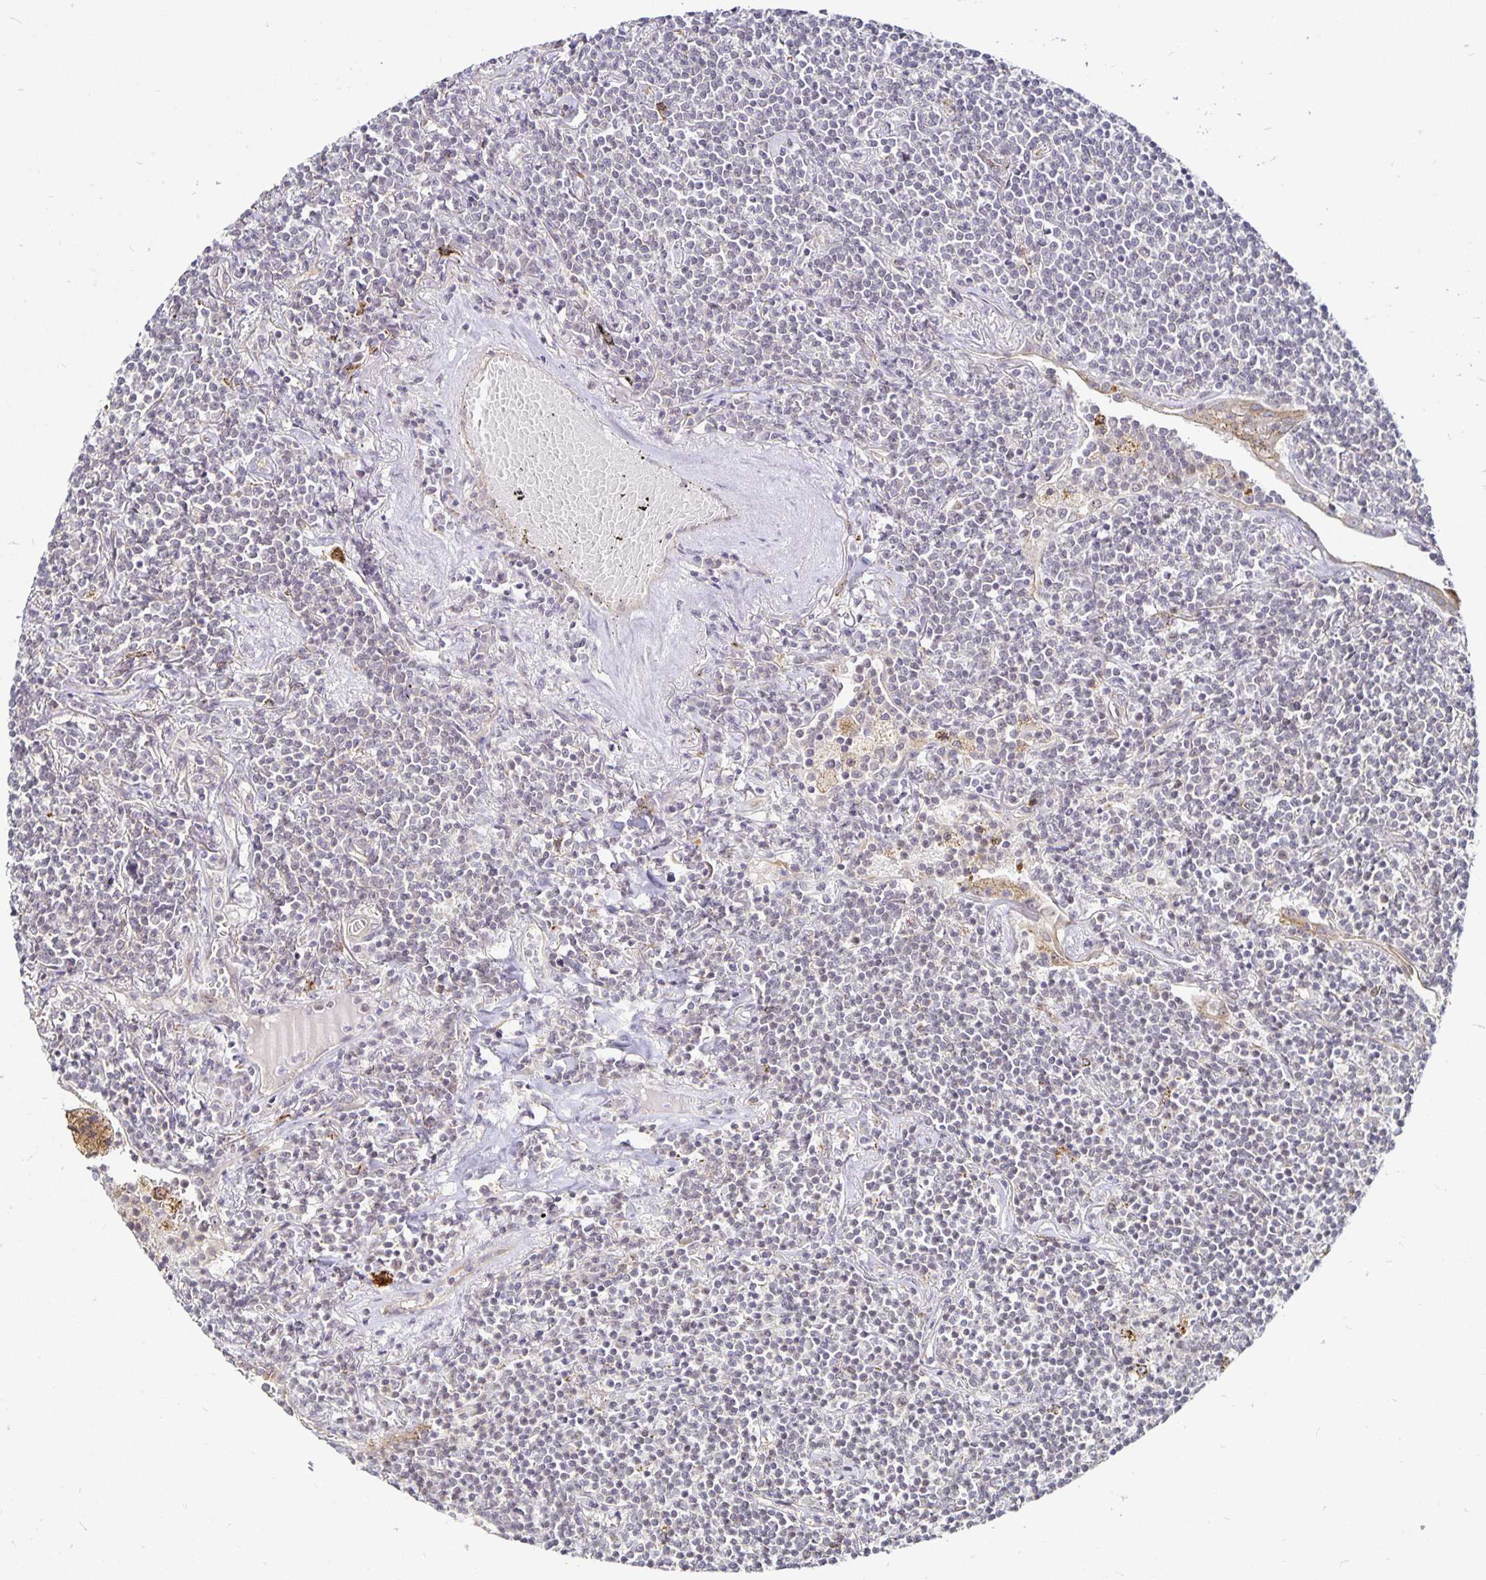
{"staining": {"intensity": "negative", "quantity": "none", "location": "none"}, "tissue": "lymphoma", "cell_type": "Tumor cells", "image_type": "cancer", "snomed": [{"axis": "morphology", "description": "Malignant lymphoma, non-Hodgkin's type, Low grade"}, {"axis": "topography", "description": "Lung"}], "caption": "IHC of lymphoma displays no positivity in tumor cells.", "gene": "CYP27A1", "patient": {"sex": "female", "age": 71}}